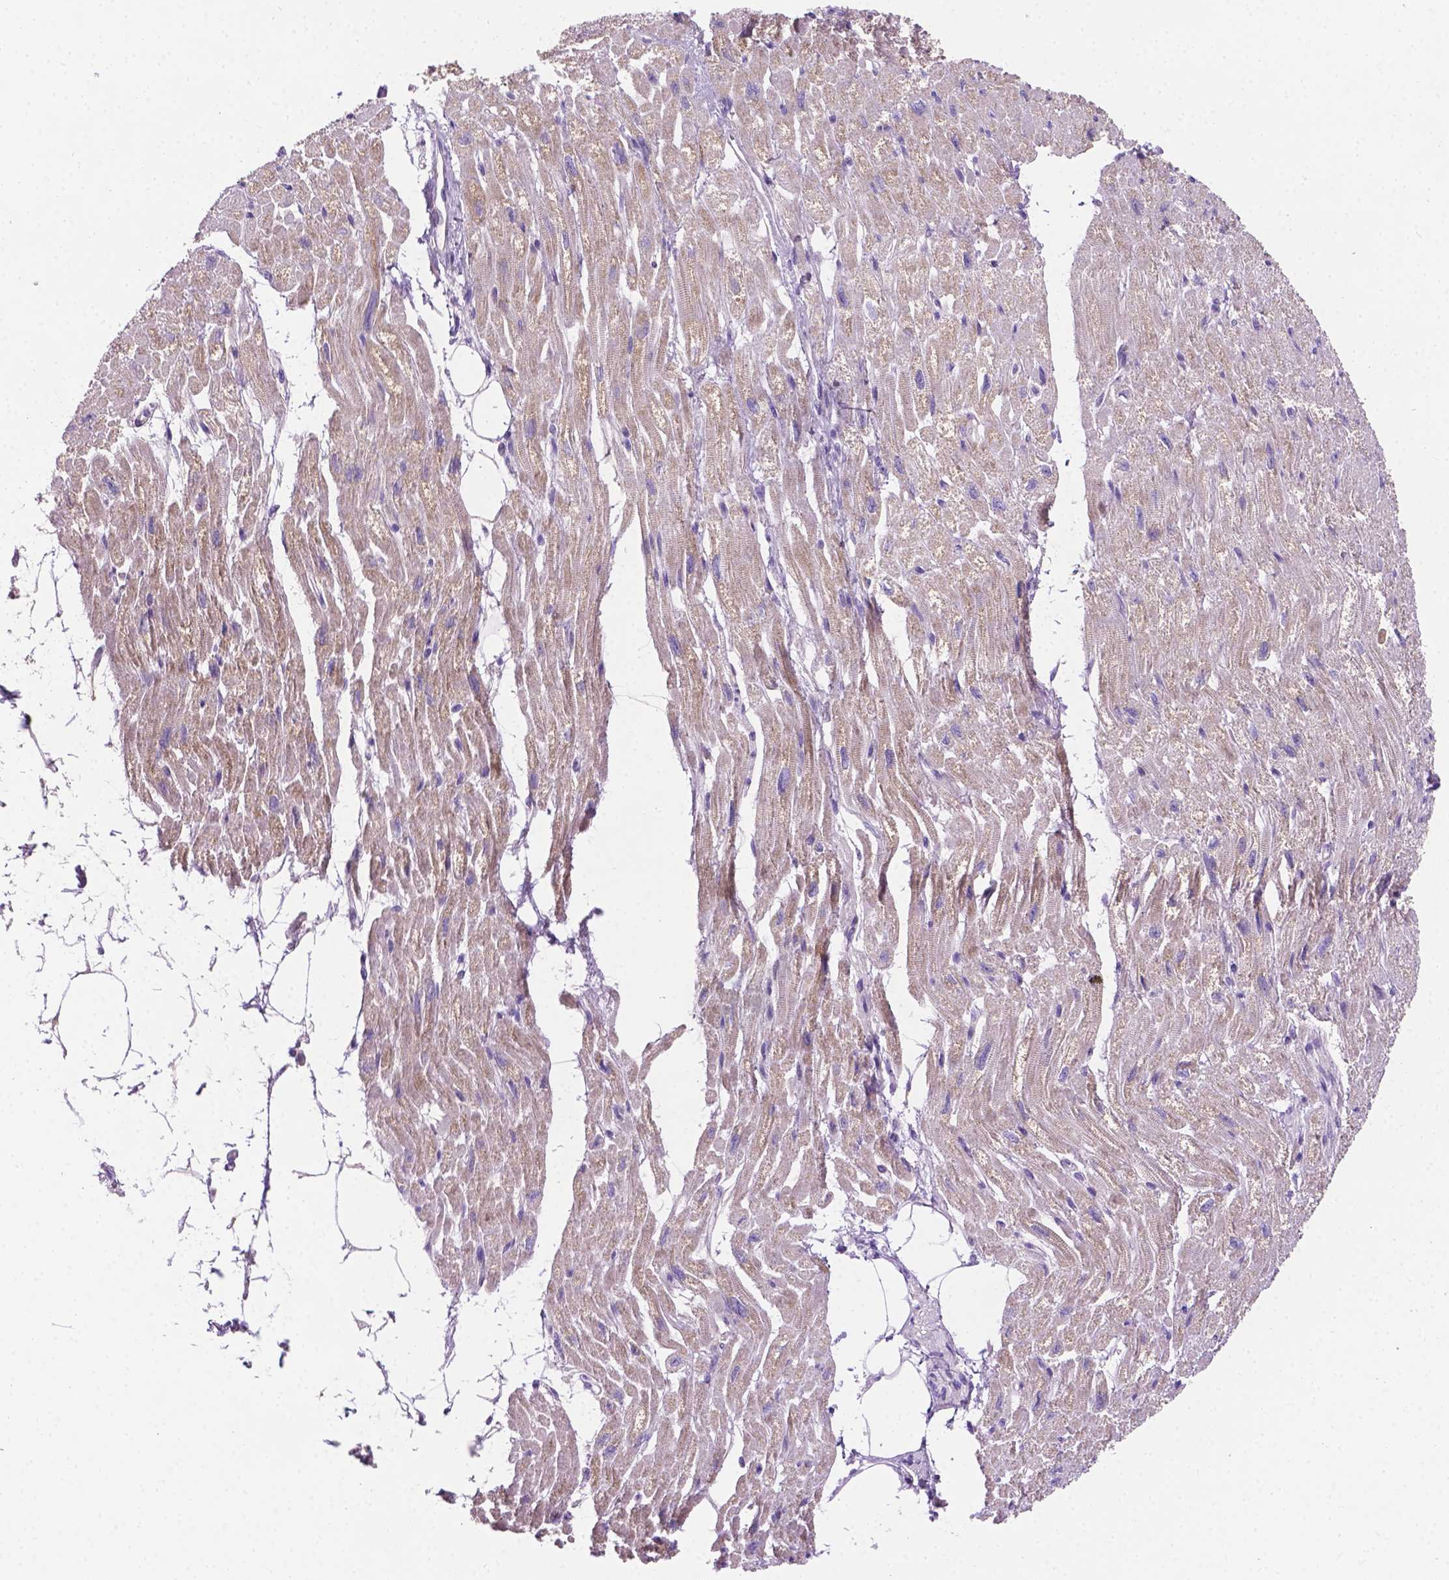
{"staining": {"intensity": "weak", "quantity": "25%-75%", "location": "cytoplasmic/membranous"}, "tissue": "heart muscle", "cell_type": "Cardiomyocytes", "image_type": "normal", "snomed": [{"axis": "morphology", "description": "Normal tissue, NOS"}, {"axis": "topography", "description": "Heart"}], "caption": "Weak cytoplasmic/membranous positivity for a protein is identified in approximately 25%-75% of cardiomyocytes of unremarkable heart muscle using IHC.", "gene": "CSPG5", "patient": {"sex": "female", "age": 62}}